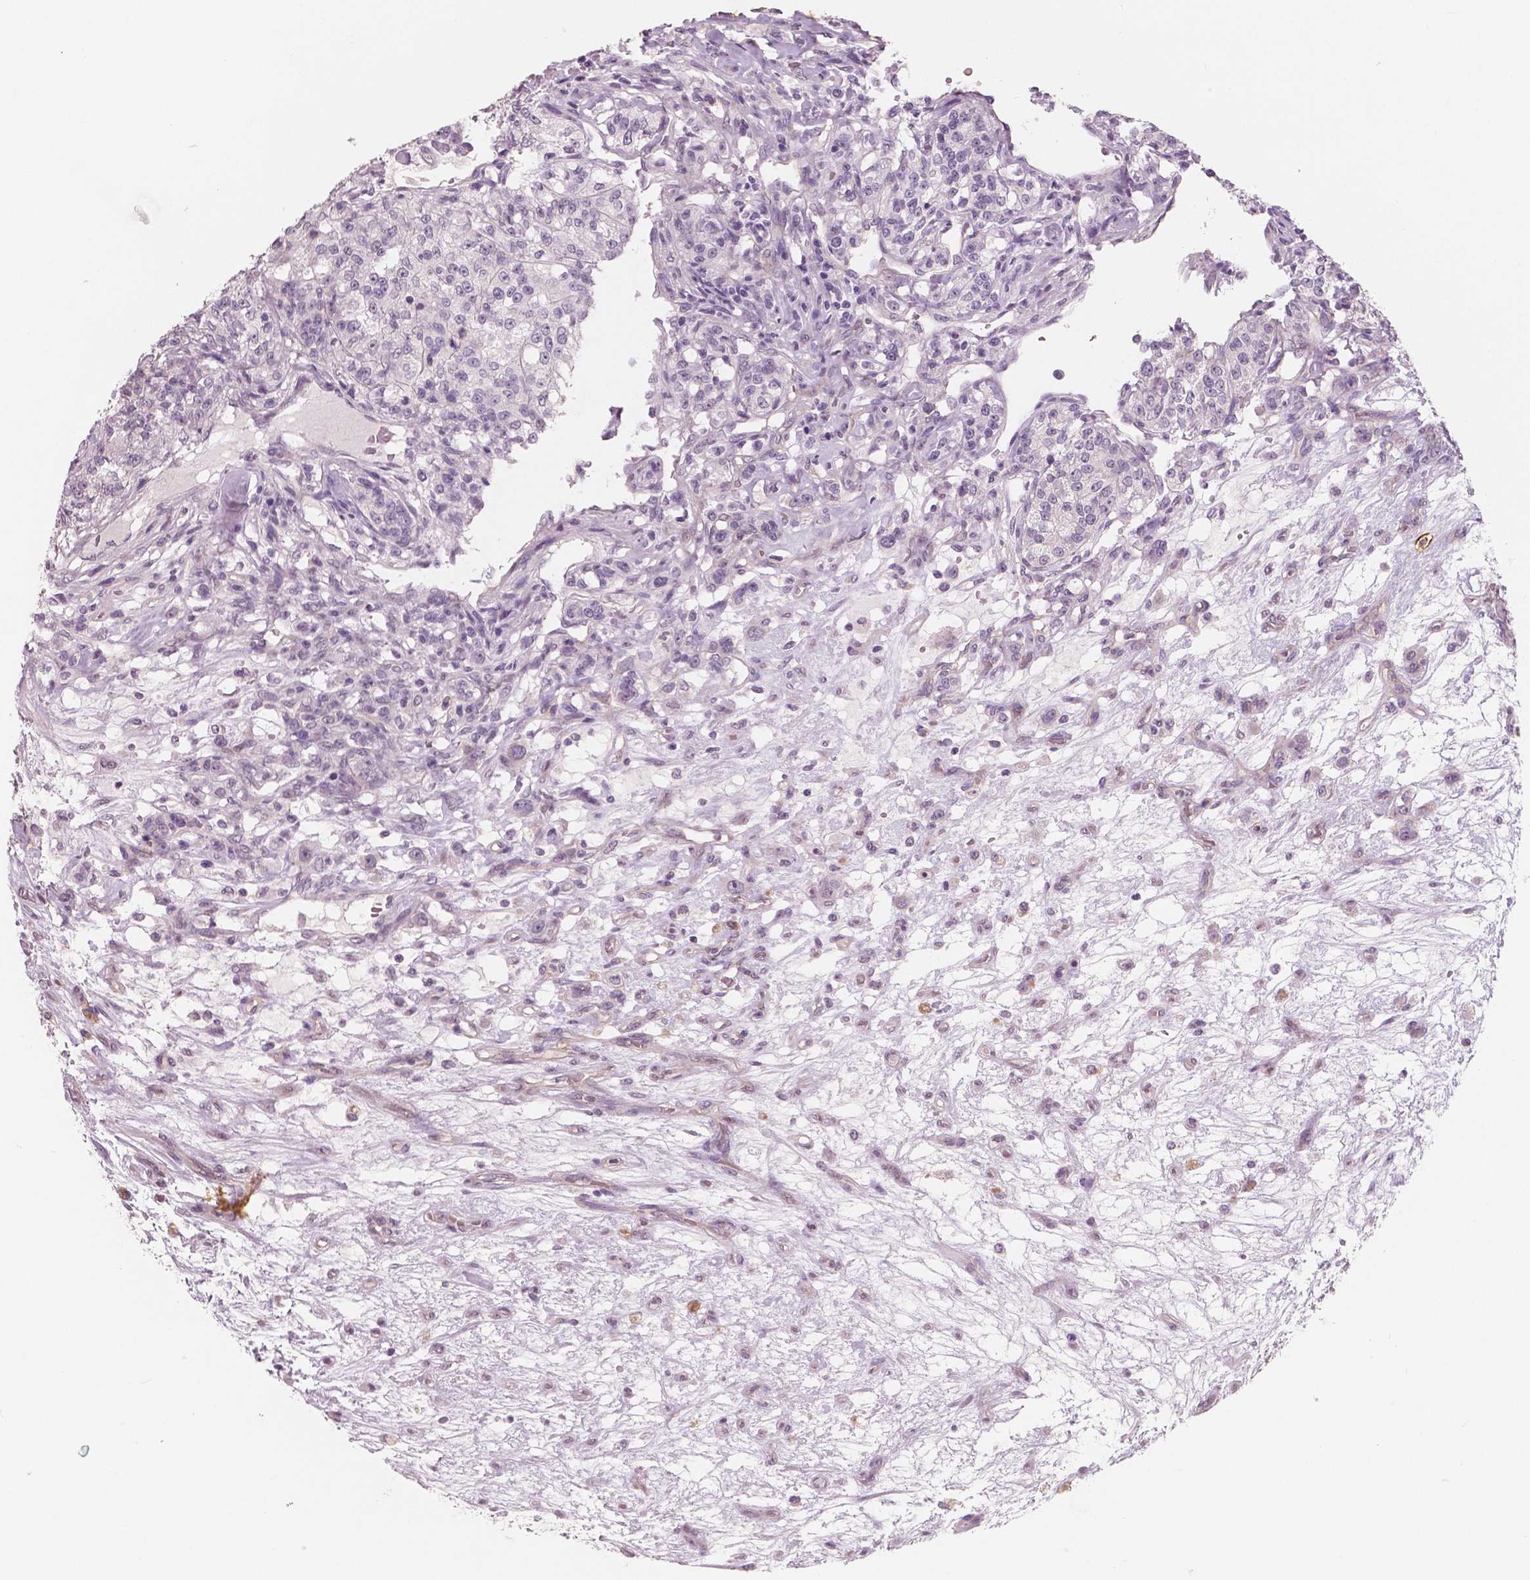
{"staining": {"intensity": "negative", "quantity": "none", "location": "none"}, "tissue": "renal cancer", "cell_type": "Tumor cells", "image_type": "cancer", "snomed": [{"axis": "morphology", "description": "Adenocarcinoma, NOS"}, {"axis": "topography", "description": "Kidney"}], "caption": "Immunohistochemistry (IHC) histopathology image of neoplastic tissue: human adenocarcinoma (renal) stained with DAB (3,3'-diaminobenzidine) displays no significant protein expression in tumor cells.", "gene": "KIT", "patient": {"sex": "female", "age": 63}}